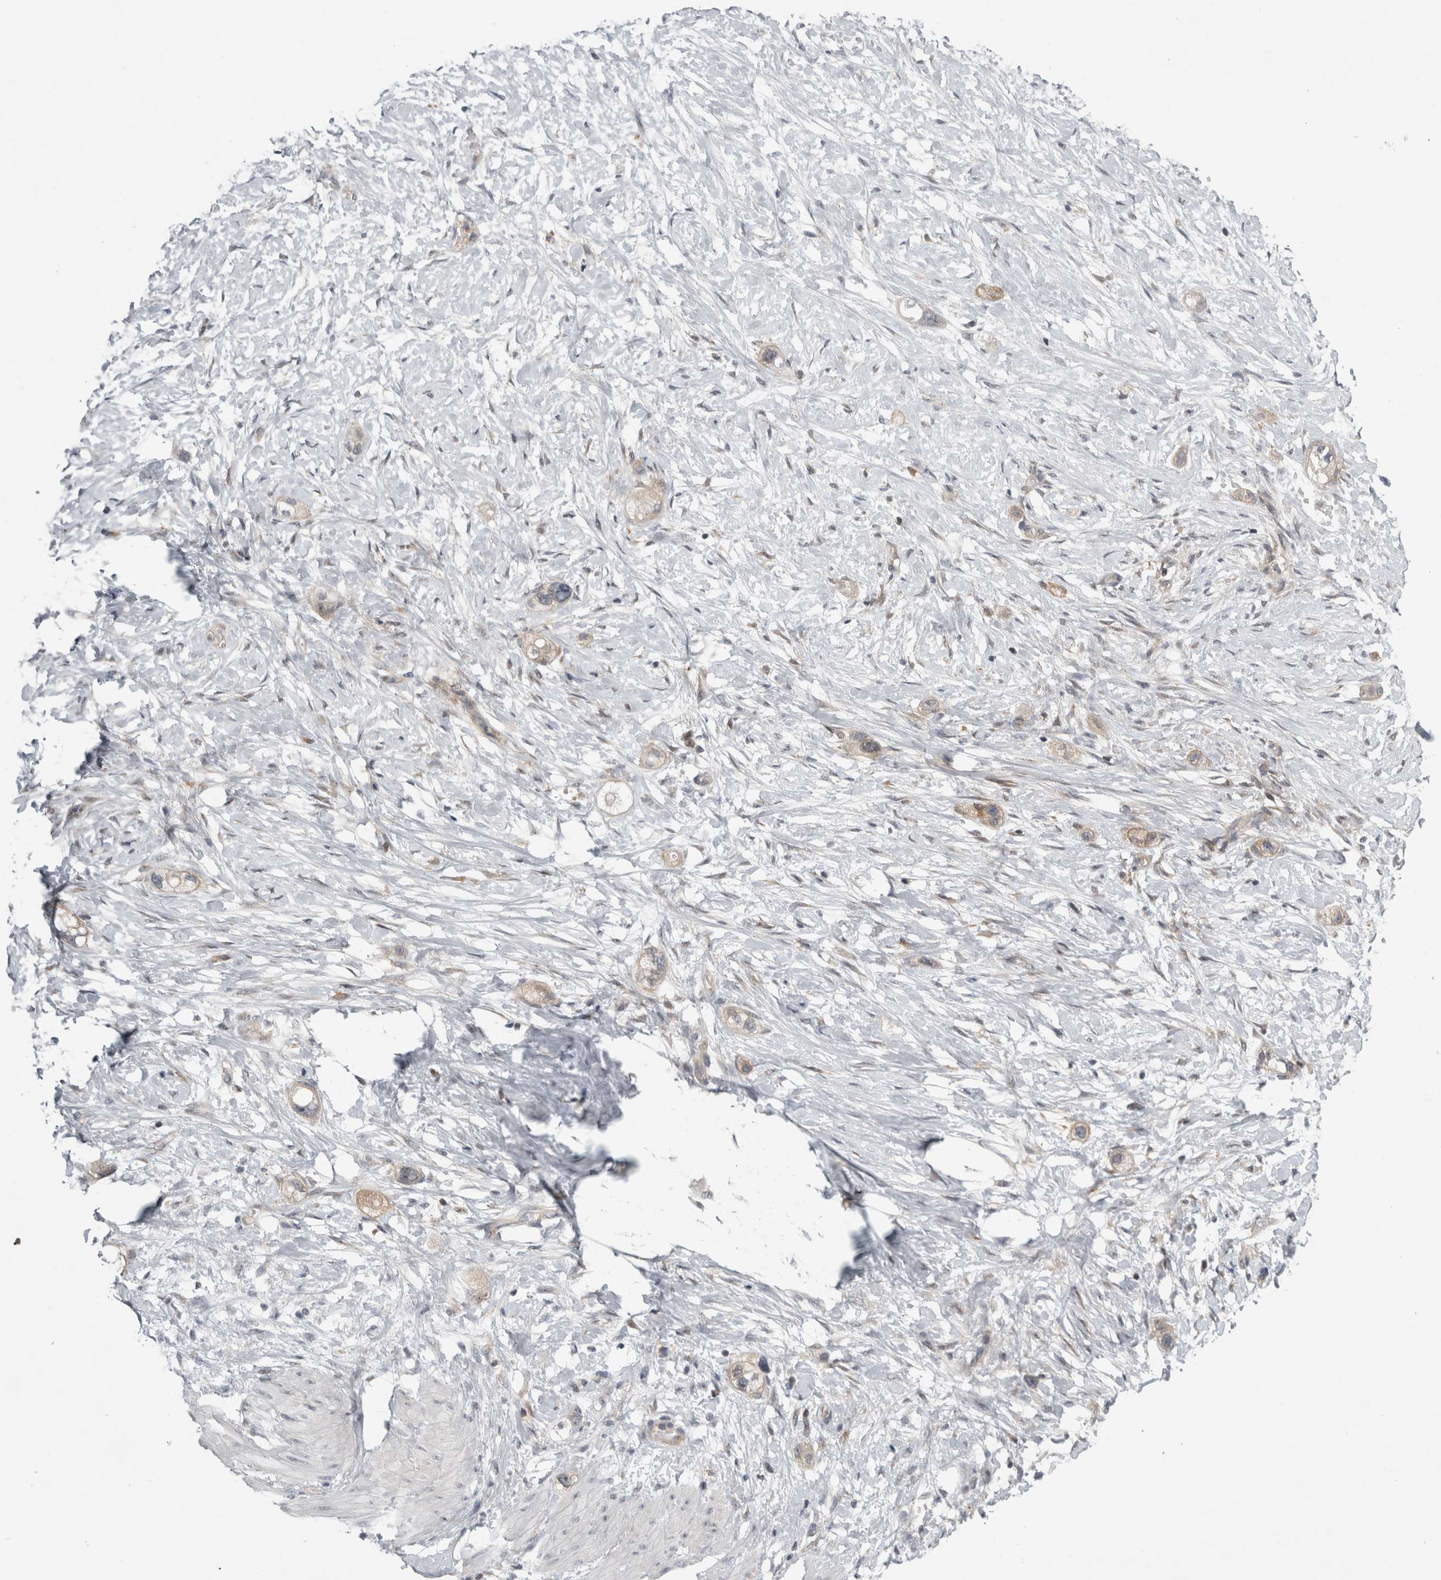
{"staining": {"intensity": "moderate", "quantity": ">75%", "location": "cytoplasmic/membranous"}, "tissue": "stomach cancer", "cell_type": "Tumor cells", "image_type": "cancer", "snomed": [{"axis": "morphology", "description": "Adenocarcinoma, NOS"}, {"axis": "topography", "description": "Stomach"}, {"axis": "topography", "description": "Stomach, lower"}], "caption": "Protein analysis of stomach adenocarcinoma tissue reveals moderate cytoplasmic/membranous expression in about >75% of tumor cells.", "gene": "CACYBP", "patient": {"sex": "female", "age": 48}}